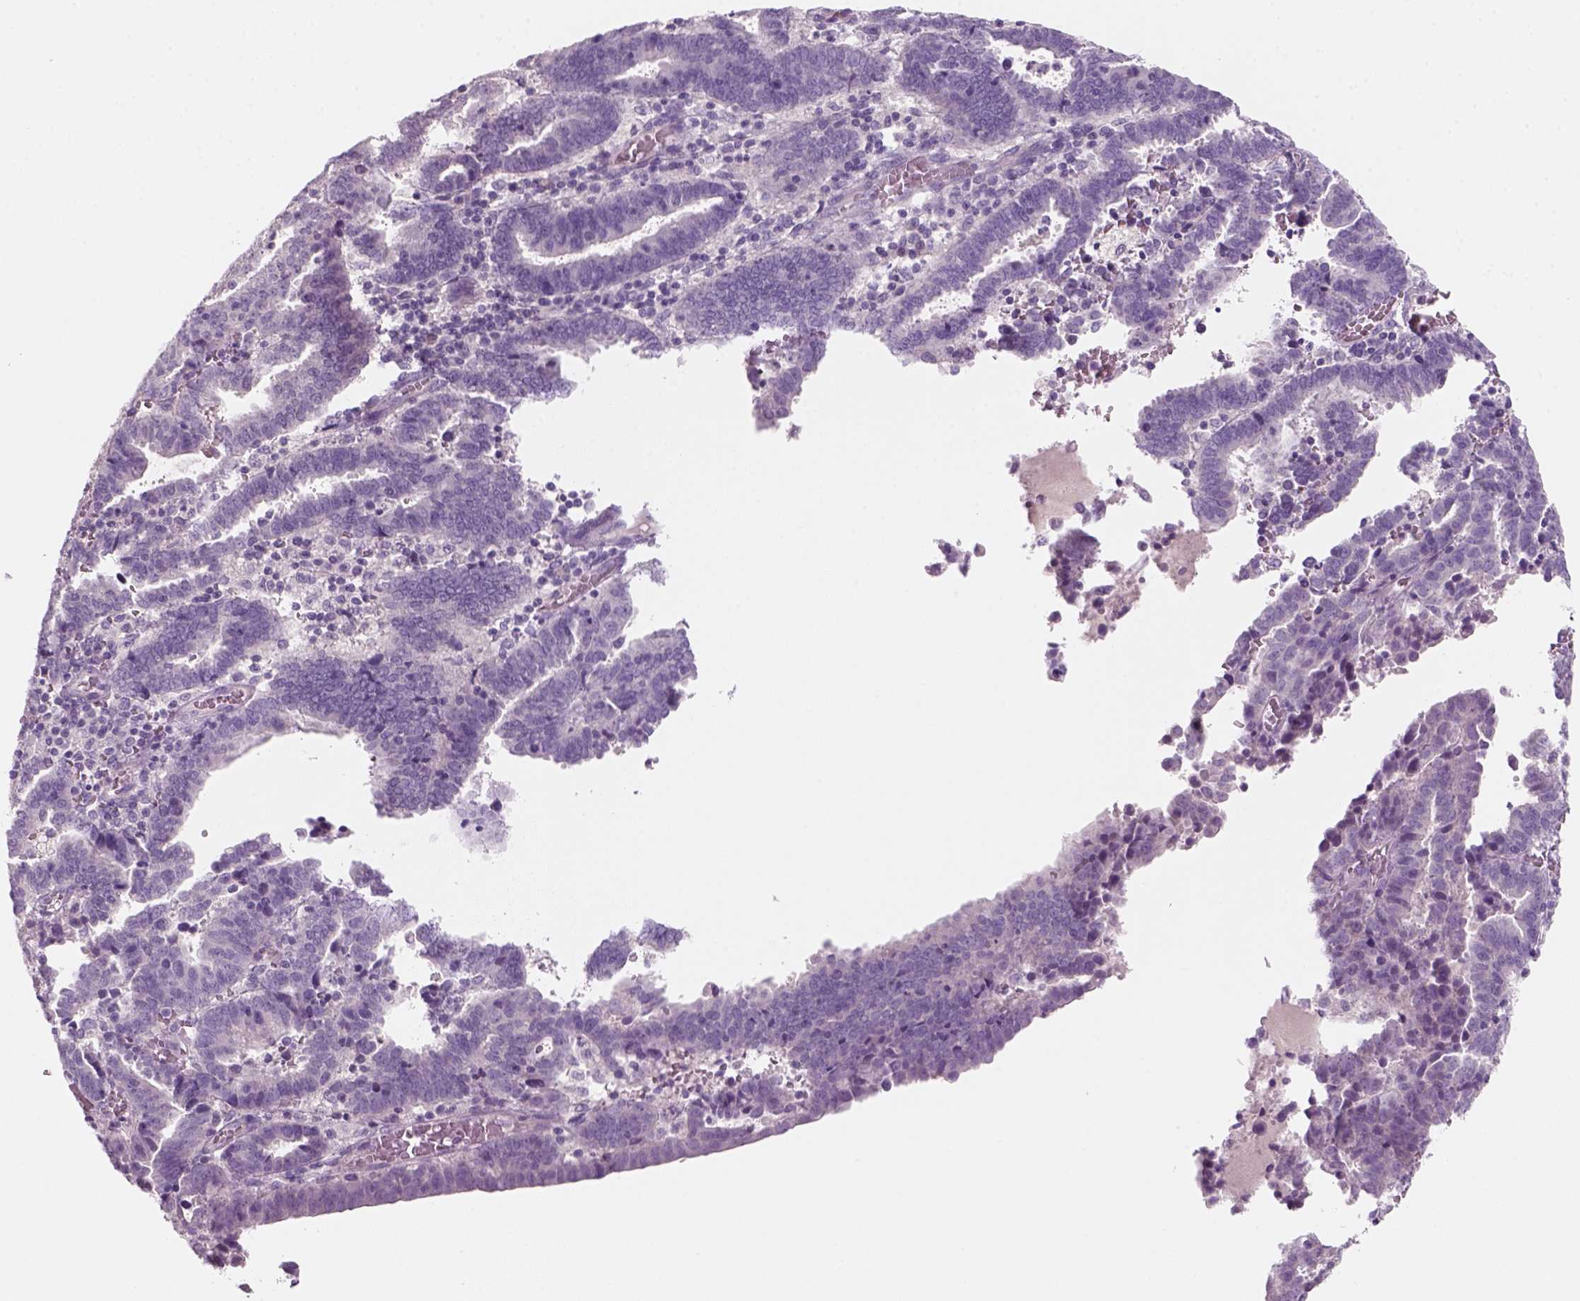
{"staining": {"intensity": "negative", "quantity": "none", "location": "none"}, "tissue": "endometrial cancer", "cell_type": "Tumor cells", "image_type": "cancer", "snomed": [{"axis": "morphology", "description": "Adenocarcinoma, NOS"}, {"axis": "topography", "description": "Uterus"}], "caption": "Immunohistochemistry (IHC) of human adenocarcinoma (endometrial) reveals no positivity in tumor cells. (Immunohistochemistry (IHC), brightfield microscopy, high magnification).", "gene": "KRT25", "patient": {"sex": "female", "age": 83}}